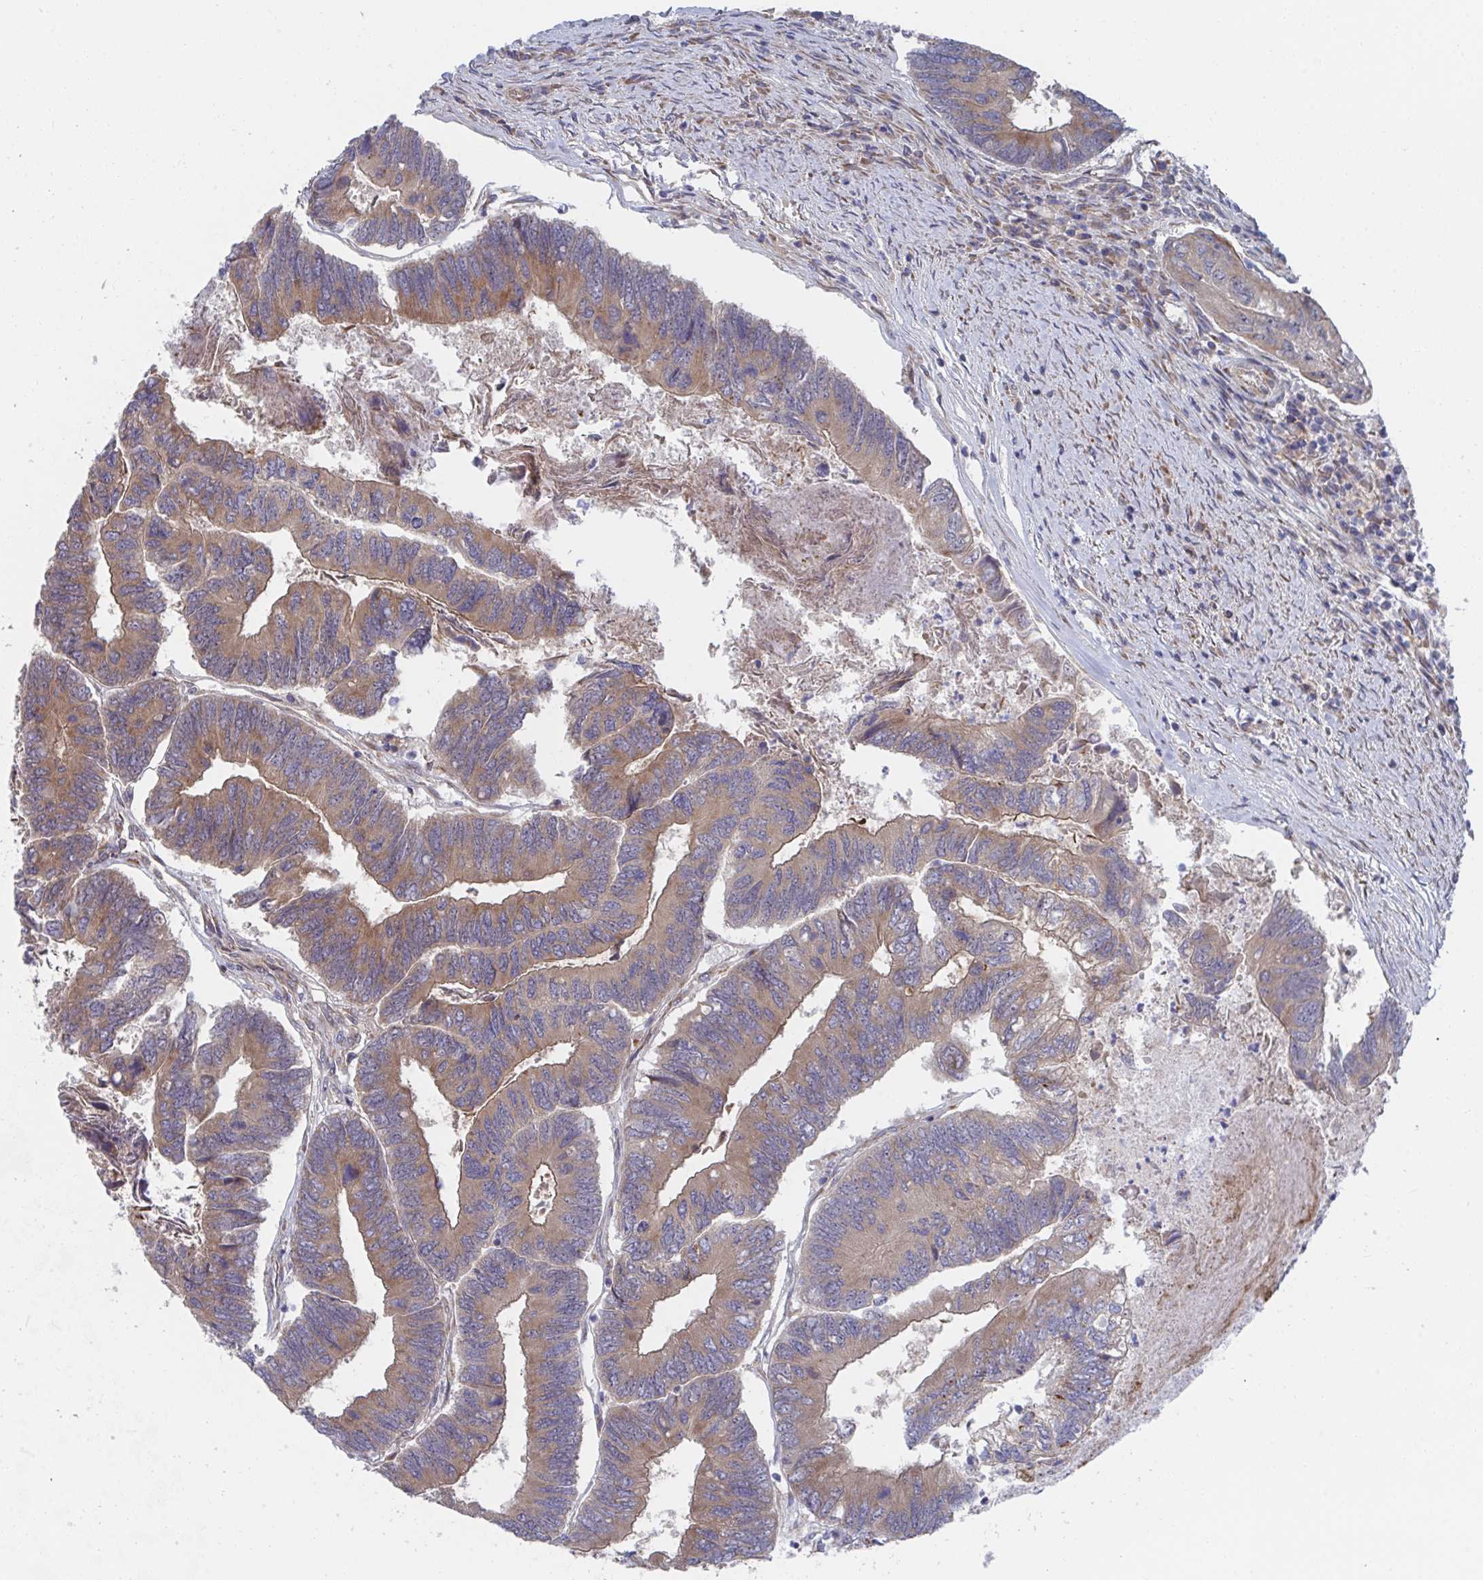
{"staining": {"intensity": "moderate", "quantity": ">75%", "location": "cytoplasmic/membranous"}, "tissue": "colorectal cancer", "cell_type": "Tumor cells", "image_type": "cancer", "snomed": [{"axis": "morphology", "description": "Adenocarcinoma, NOS"}, {"axis": "topography", "description": "Colon"}], "caption": "Immunohistochemistry (IHC) of adenocarcinoma (colorectal) demonstrates medium levels of moderate cytoplasmic/membranous expression in about >75% of tumor cells. The staining is performed using DAB (3,3'-diaminobenzidine) brown chromogen to label protein expression. The nuclei are counter-stained blue using hematoxylin.", "gene": "FJX1", "patient": {"sex": "female", "age": 67}}